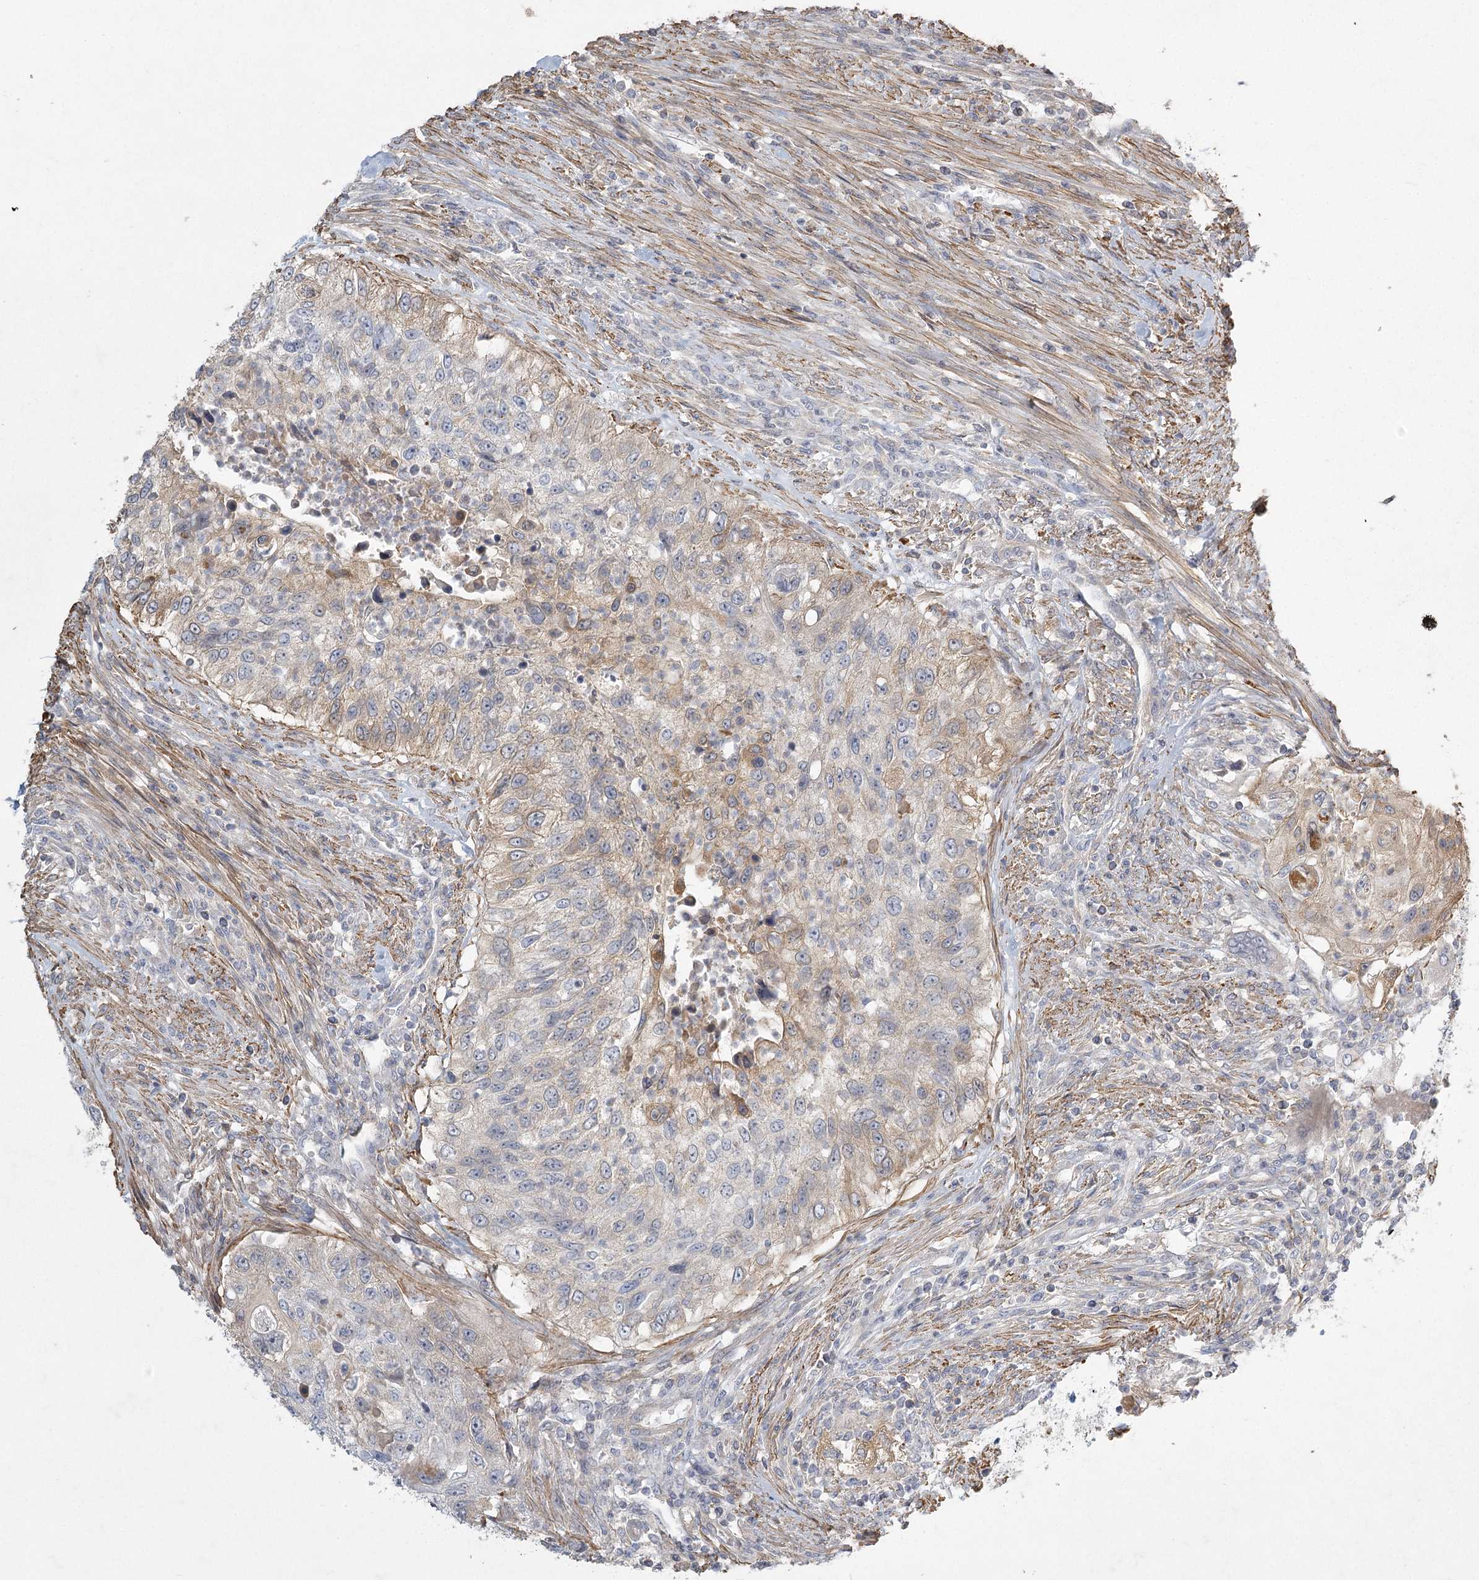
{"staining": {"intensity": "weak", "quantity": "25%-75%", "location": "cytoplasmic/membranous"}, "tissue": "urothelial cancer", "cell_type": "Tumor cells", "image_type": "cancer", "snomed": [{"axis": "morphology", "description": "Urothelial carcinoma, High grade"}, {"axis": "topography", "description": "Urinary bladder"}], "caption": "Approximately 25%-75% of tumor cells in human urothelial carcinoma (high-grade) exhibit weak cytoplasmic/membranous protein staining as visualized by brown immunohistochemical staining.", "gene": "INPP4B", "patient": {"sex": "female", "age": 60}}